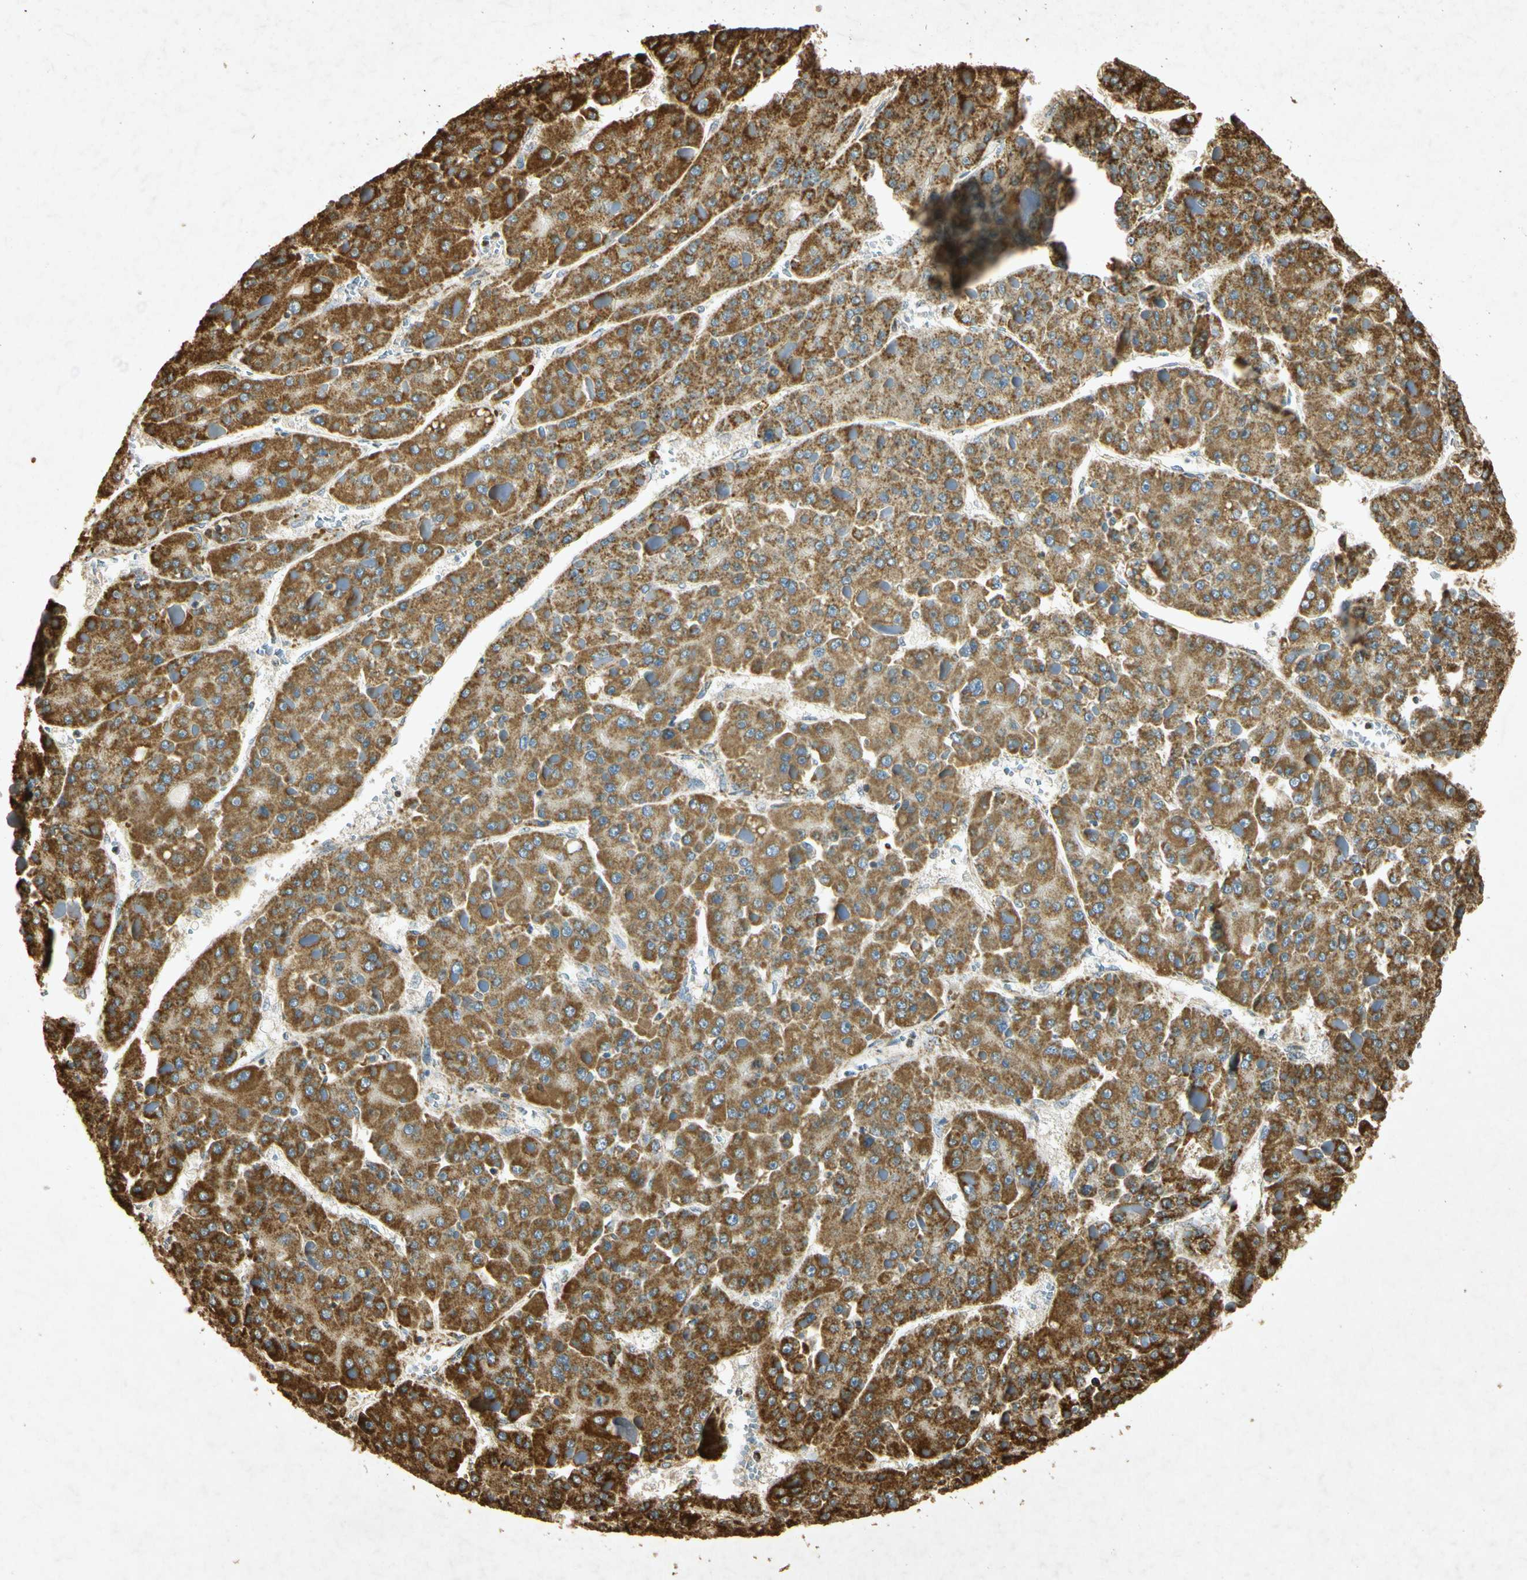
{"staining": {"intensity": "strong", "quantity": ">75%", "location": "cytoplasmic/membranous"}, "tissue": "liver cancer", "cell_type": "Tumor cells", "image_type": "cancer", "snomed": [{"axis": "morphology", "description": "Carcinoma, Hepatocellular, NOS"}, {"axis": "topography", "description": "Liver"}], "caption": "Liver cancer stained with a brown dye exhibits strong cytoplasmic/membranous positive positivity in approximately >75% of tumor cells.", "gene": "PRDX3", "patient": {"sex": "female", "age": 73}}